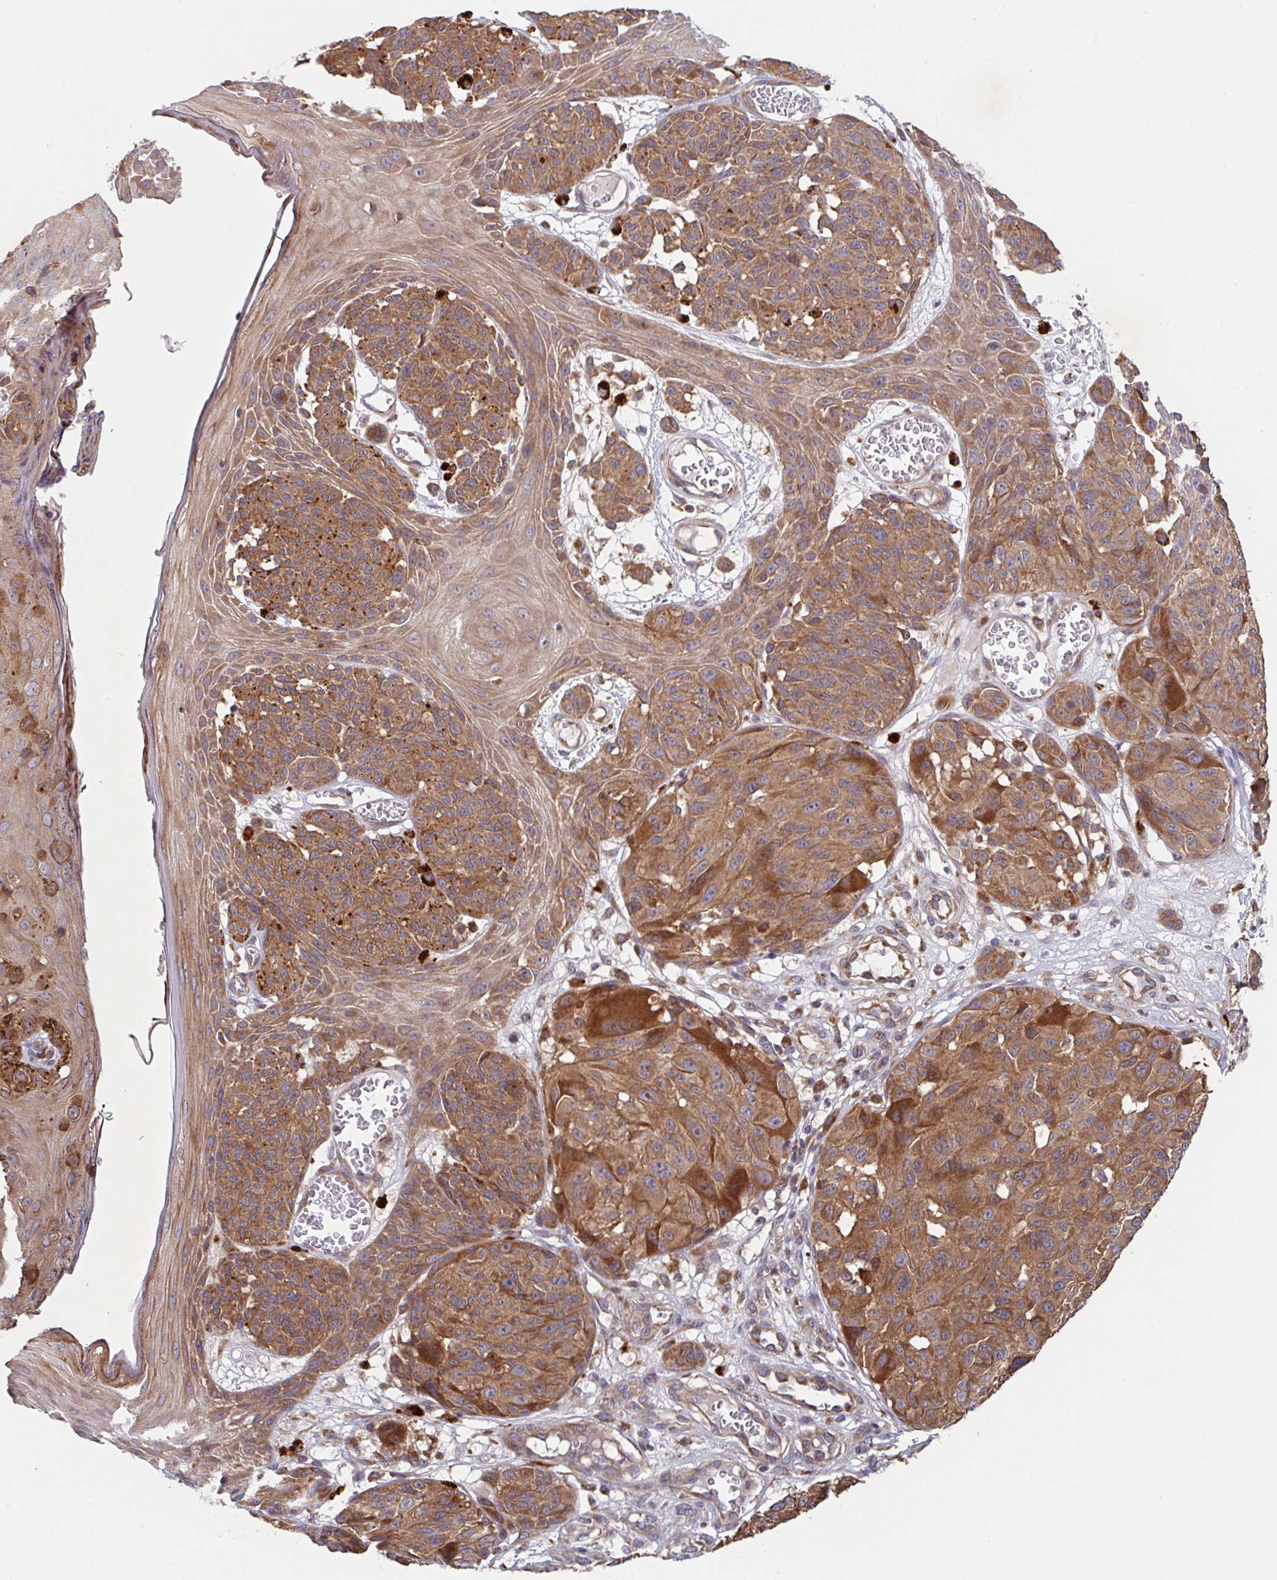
{"staining": {"intensity": "moderate", "quantity": ">75%", "location": "cytoplasmic/membranous"}, "tissue": "melanoma", "cell_type": "Tumor cells", "image_type": "cancer", "snomed": [{"axis": "morphology", "description": "Malignant melanoma, NOS"}, {"axis": "topography", "description": "Skin"}], "caption": "Immunohistochemical staining of malignant melanoma shows moderate cytoplasmic/membranous protein positivity in about >75% of tumor cells.", "gene": "TRIM14", "patient": {"sex": "male", "age": 83}}